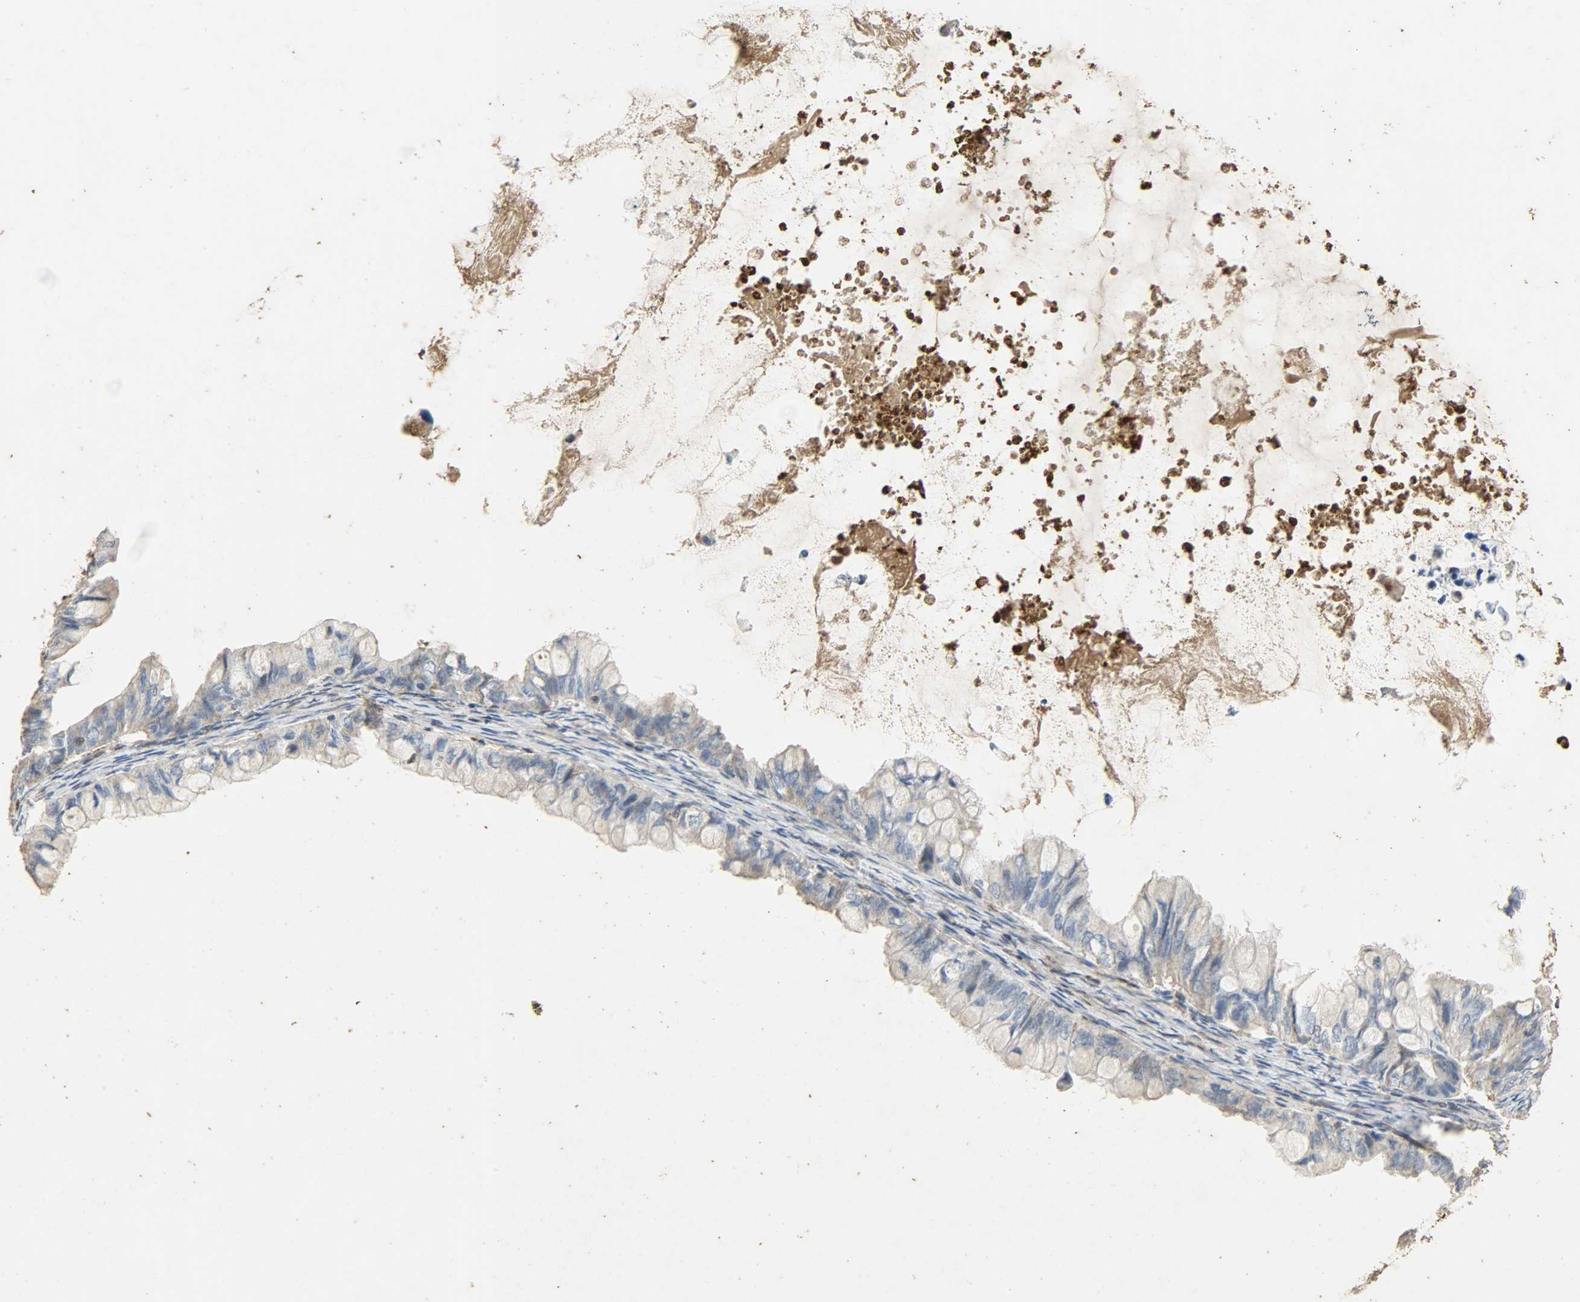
{"staining": {"intensity": "negative", "quantity": "none", "location": "none"}, "tissue": "ovarian cancer", "cell_type": "Tumor cells", "image_type": "cancer", "snomed": [{"axis": "morphology", "description": "Cystadenocarcinoma, mucinous, NOS"}, {"axis": "topography", "description": "Ovary"}], "caption": "Immunohistochemistry (IHC) histopathology image of neoplastic tissue: human ovarian cancer (mucinous cystadenocarcinoma) stained with DAB (3,3'-diaminobenzidine) reveals no significant protein staining in tumor cells.", "gene": "TPM4", "patient": {"sex": "female", "age": 80}}